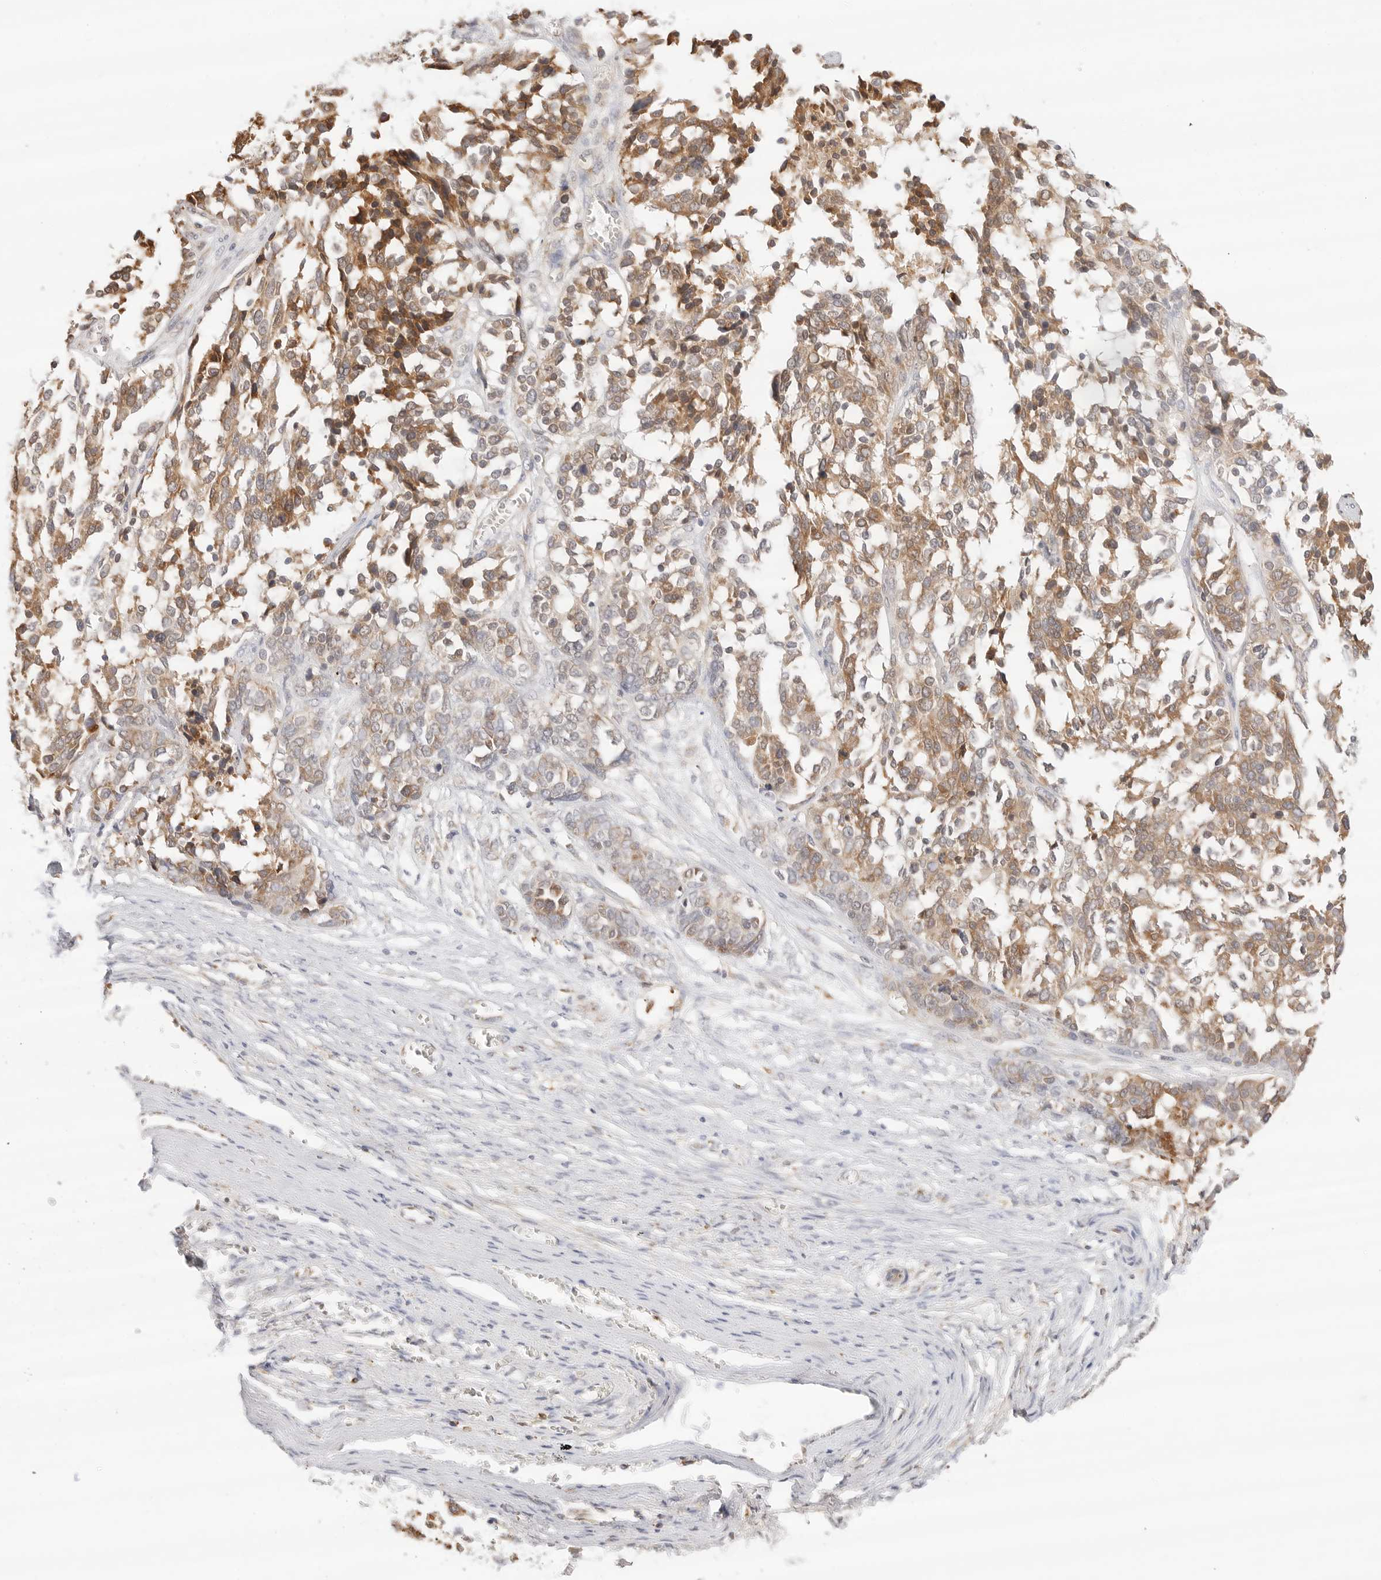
{"staining": {"intensity": "moderate", "quantity": ">75%", "location": "cytoplasmic/membranous"}, "tissue": "ovarian cancer", "cell_type": "Tumor cells", "image_type": "cancer", "snomed": [{"axis": "morphology", "description": "Cystadenocarcinoma, serous, NOS"}, {"axis": "topography", "description": "Ovary"}], "caption": "Immunohistochemical staining of ovarian cancer (serous cystadenocarcinoma) shows medium levels of moderate cytoplasmic/membranous protein positivity in approximately >75% of tumor cells.", "gene": "ERO1B", "patient": {"sex": "female", "age": 44}}